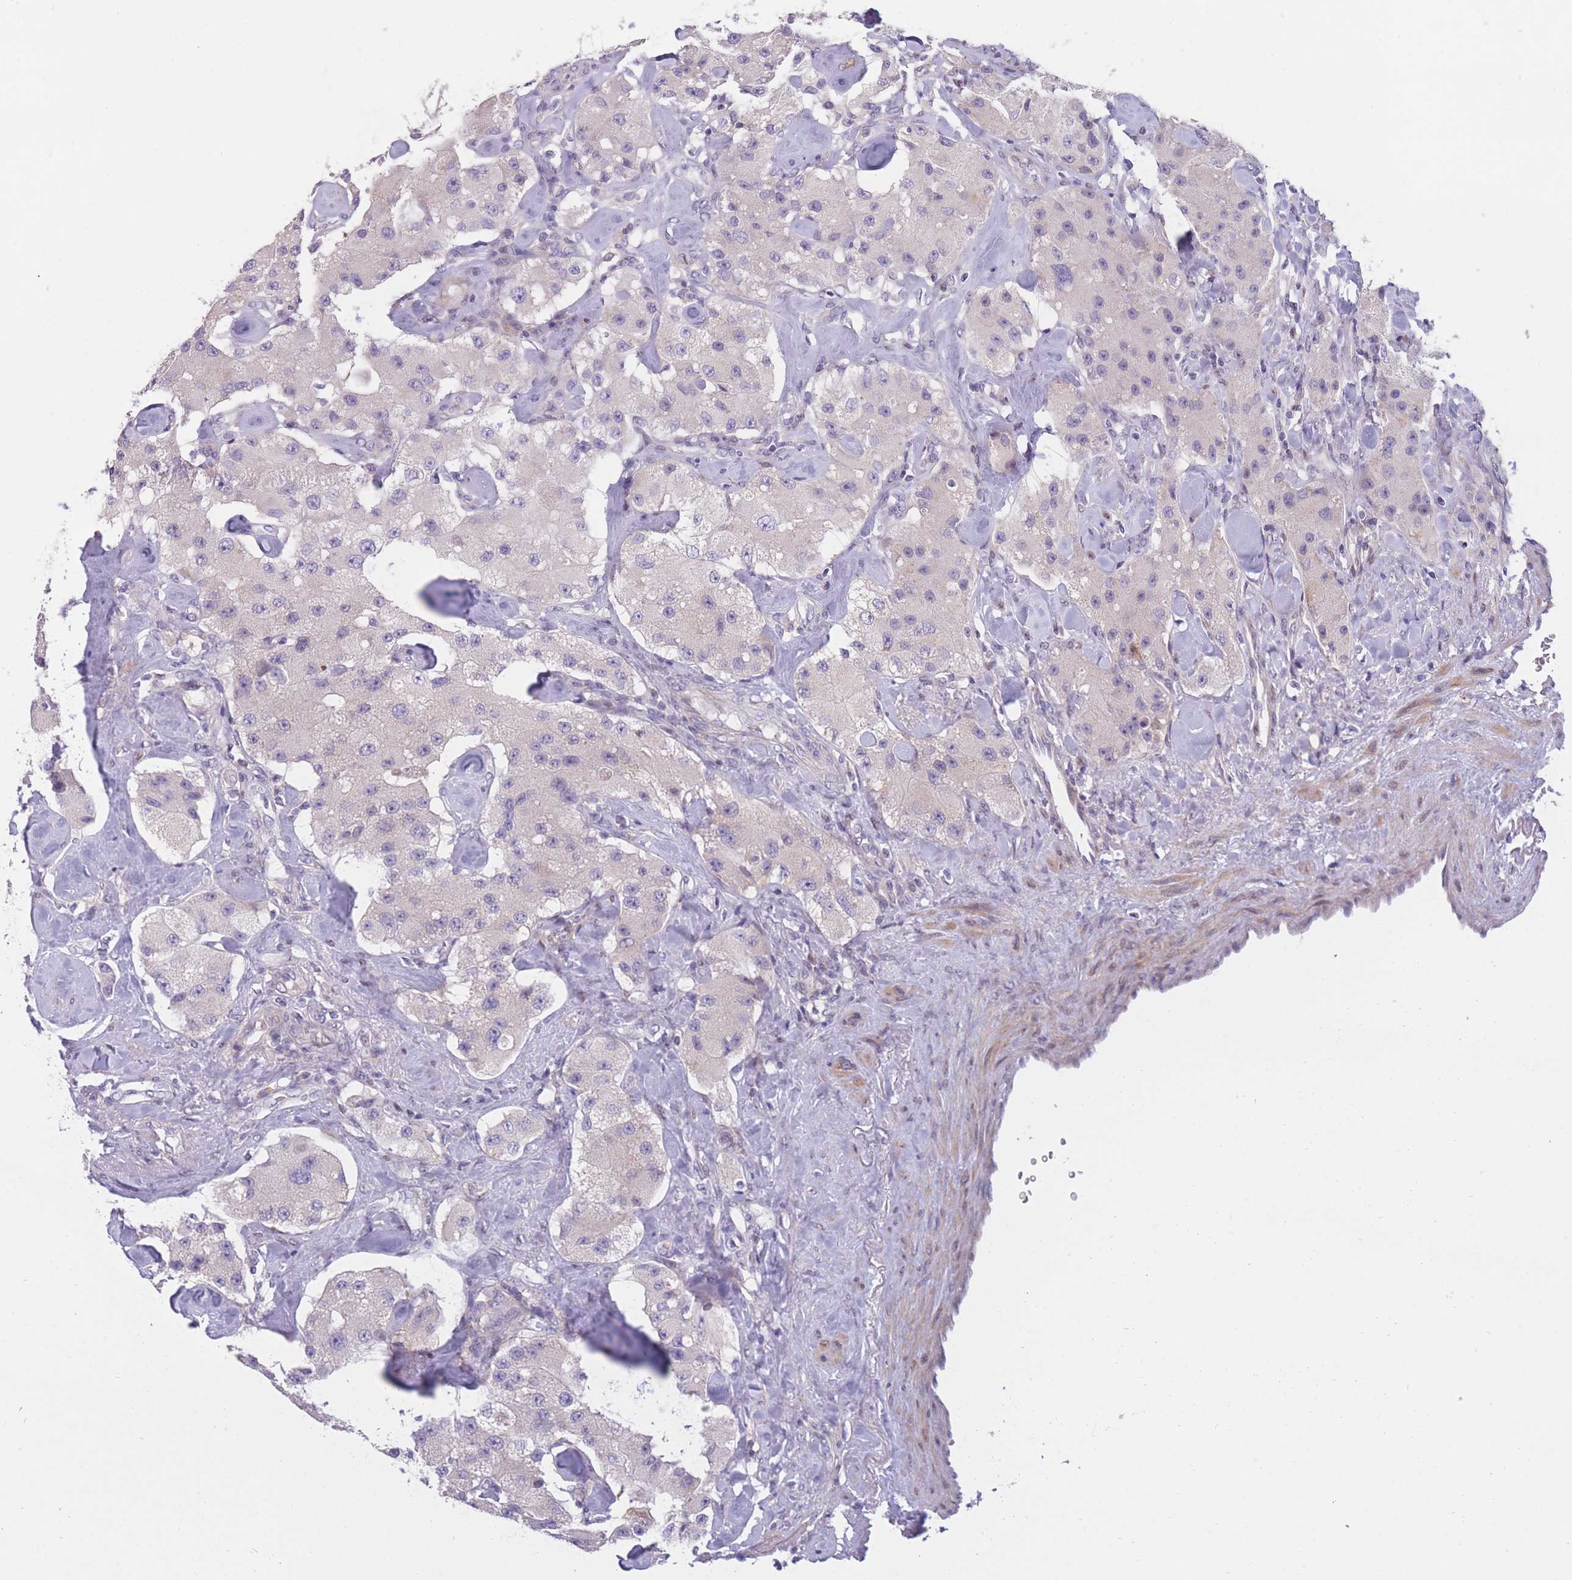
{"staining": {"intensity": "negative", "quantity": "none", "location": "none"}, "tissue": "carcinoid", "cell_type": "Tumor cells", "image_type": "cancer", "snomed": [{"axis": "morphology", "description": "Carcinoid, malignant, NOS"}, {"axis": "topography", "description": "Pancreas"}], "caption": "This is an immunohistochemistry photomicrograph of carcinoid. There is no positivity in tumor cells.", "gene": "PDE4A", "patient": {"sex": "male", "age": 41}}